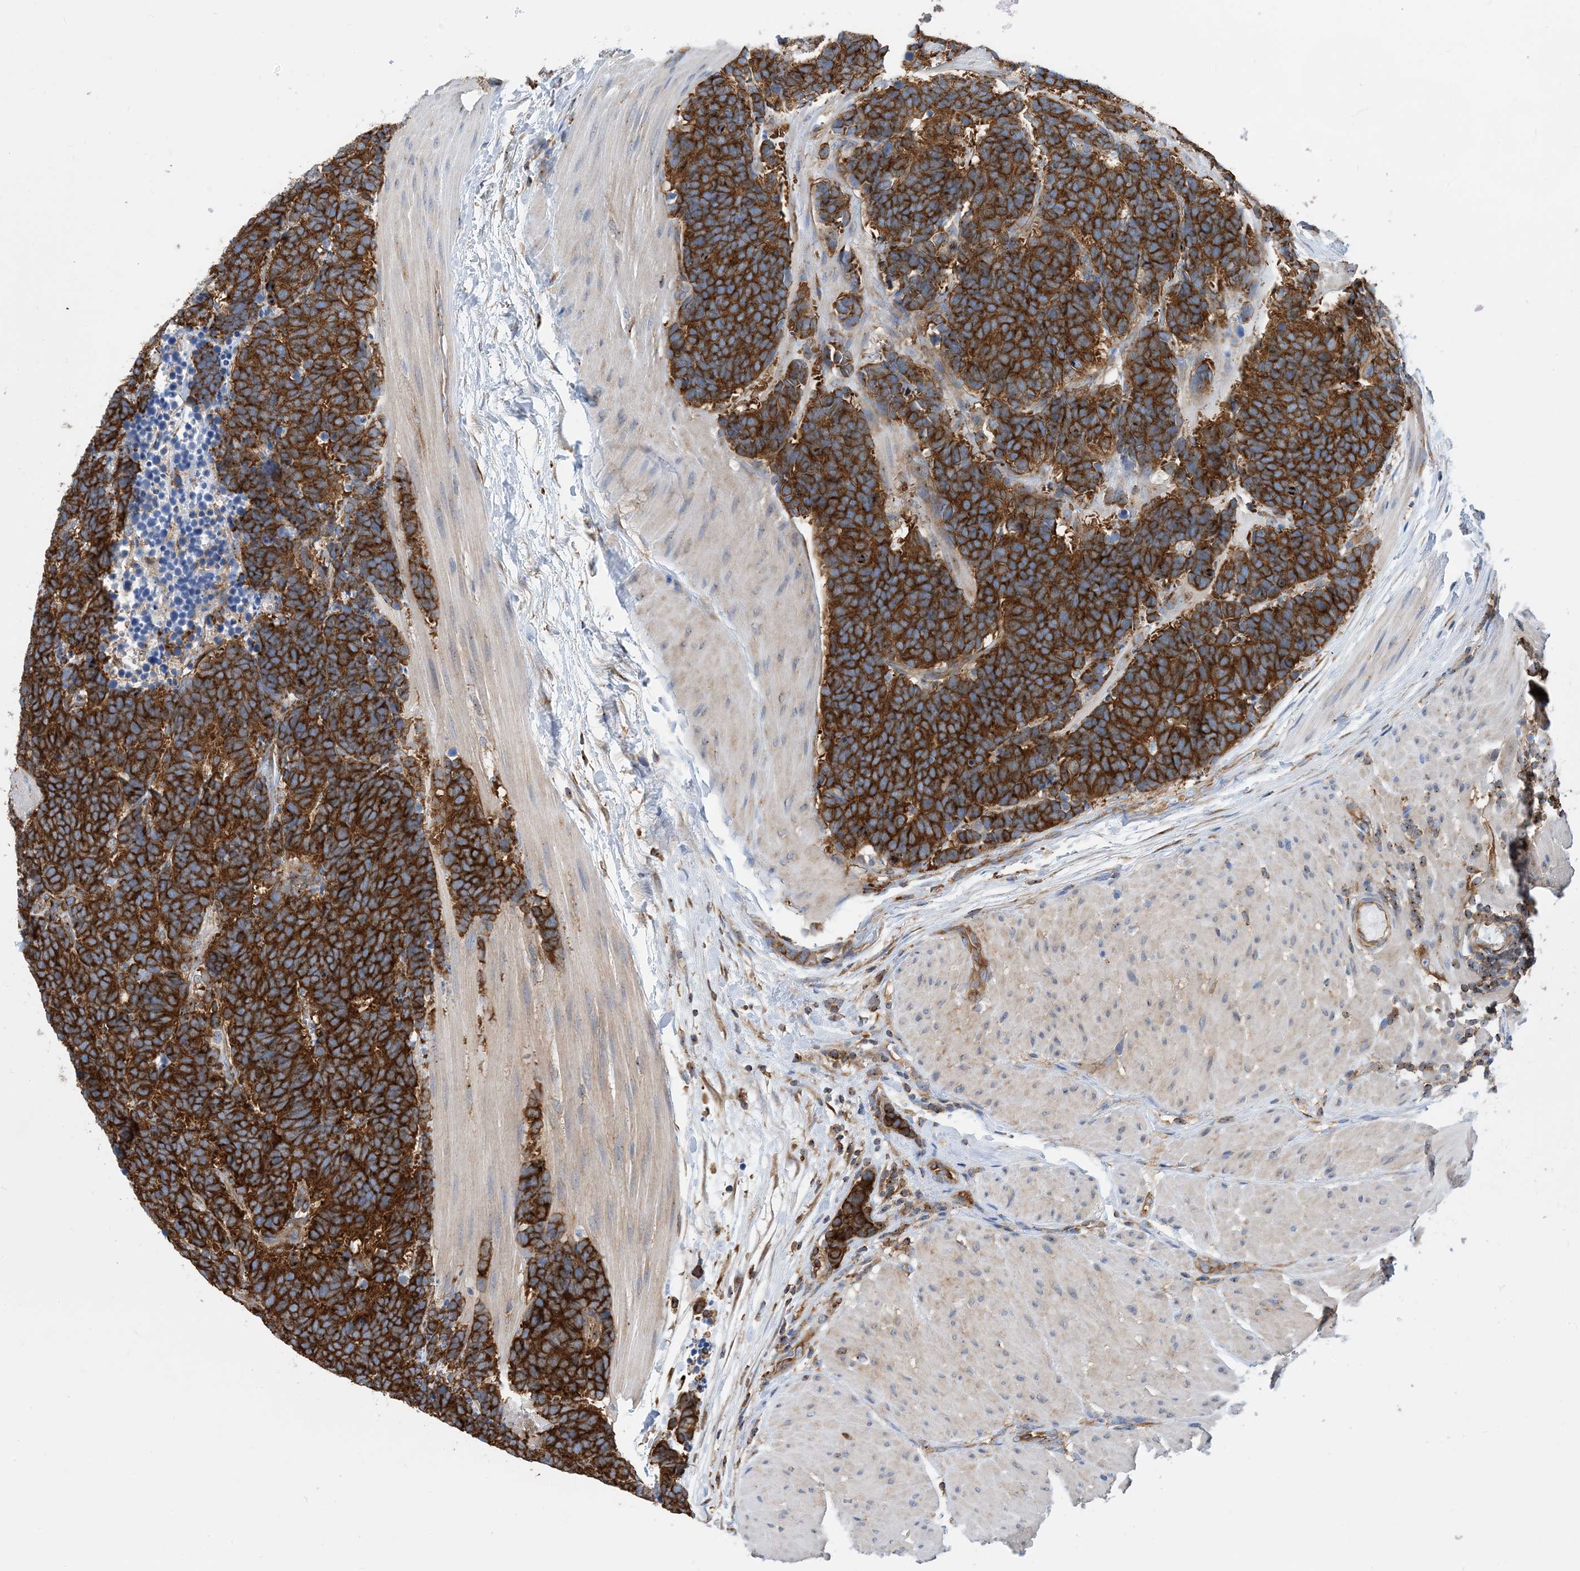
{"staining": {"intensity": "strong", "quantity": ">75%", "location": "cytoplasmic/membranous"}, "tissue": "carcinoid", "cell_type": "Tumor cells", "image_type": "cancer", "snomed": [{"axis": "morphology", "description": "Carcinoma, NOS"}, {"axis": "morphology", "description": "Carcinoid, malignant, NOS"}, {"axis": "topography", "description": "Urinary bladder"}], "caption": "Protein staining of carcinoma tissue exhibits strong cytoplasmic/membranous positivity in approximately >75% of tumor cells.", "gene": "DYNC1LI1", "patient": {"sex": "male", "age": 57}}